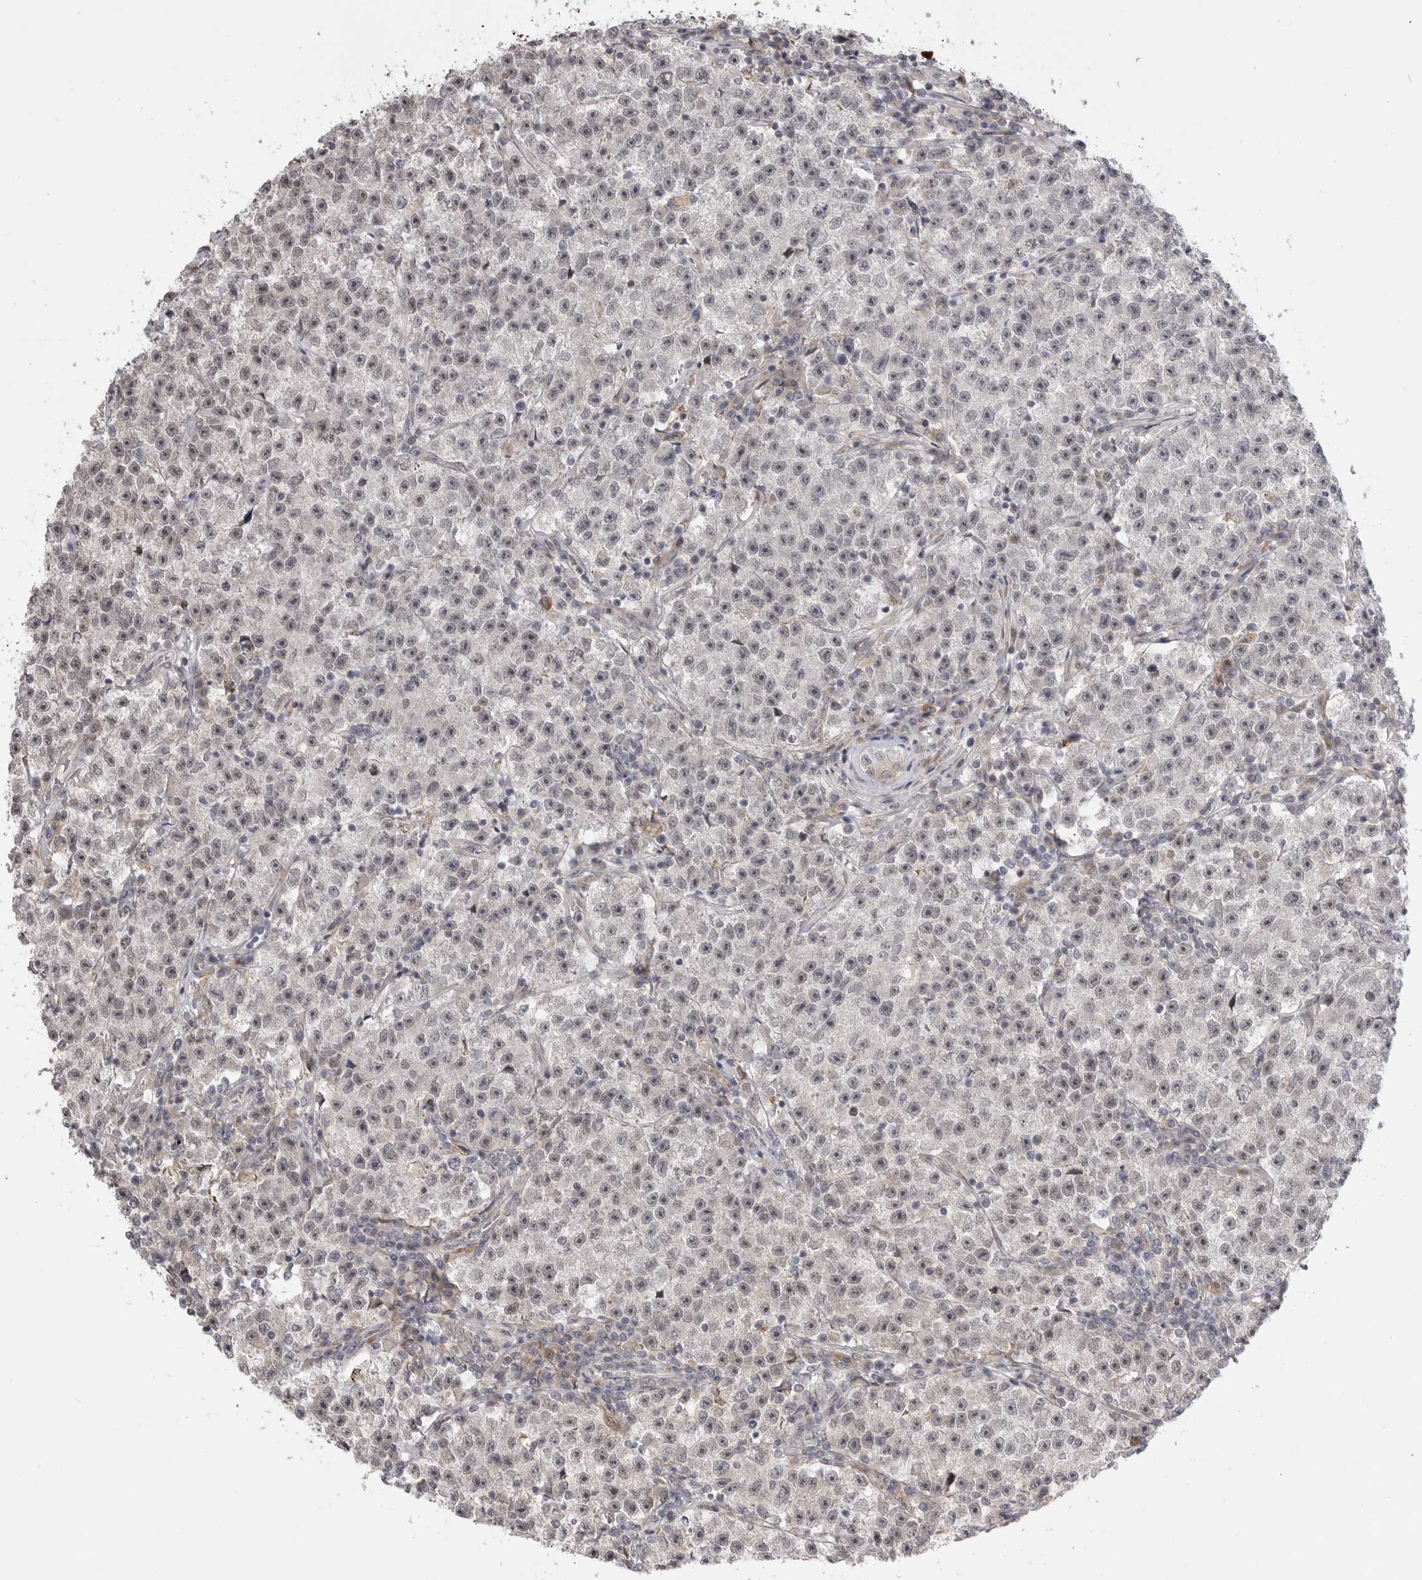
{"staining": {"intensity": "weak", "quantity": "25%-75%", "location": "nuclear"}, "tissue": "testis cancer", "cell_type": "Tumor cells", "image_type": "cancer", "snomed": [{"axis": "morphology", "description": "Seminoma, NOS"}, {"axis": "topography", "description": "Testis"}], "caption": "Immunohistochemistry (DAB (3,3'-diaminobenzidine)) staining of human testis cancer (seminoma) exhibits weak nuclear protein expression in about 25%-75% of tumor cells. The staining is performed using DAB (3,3'-diaminobenzidine) brown chromogen to label protein expression. The nuclei are counter-stained blue using hematoxylin.", "gene": "GGT6", "patient": {"sex": "male", "age": 22}}